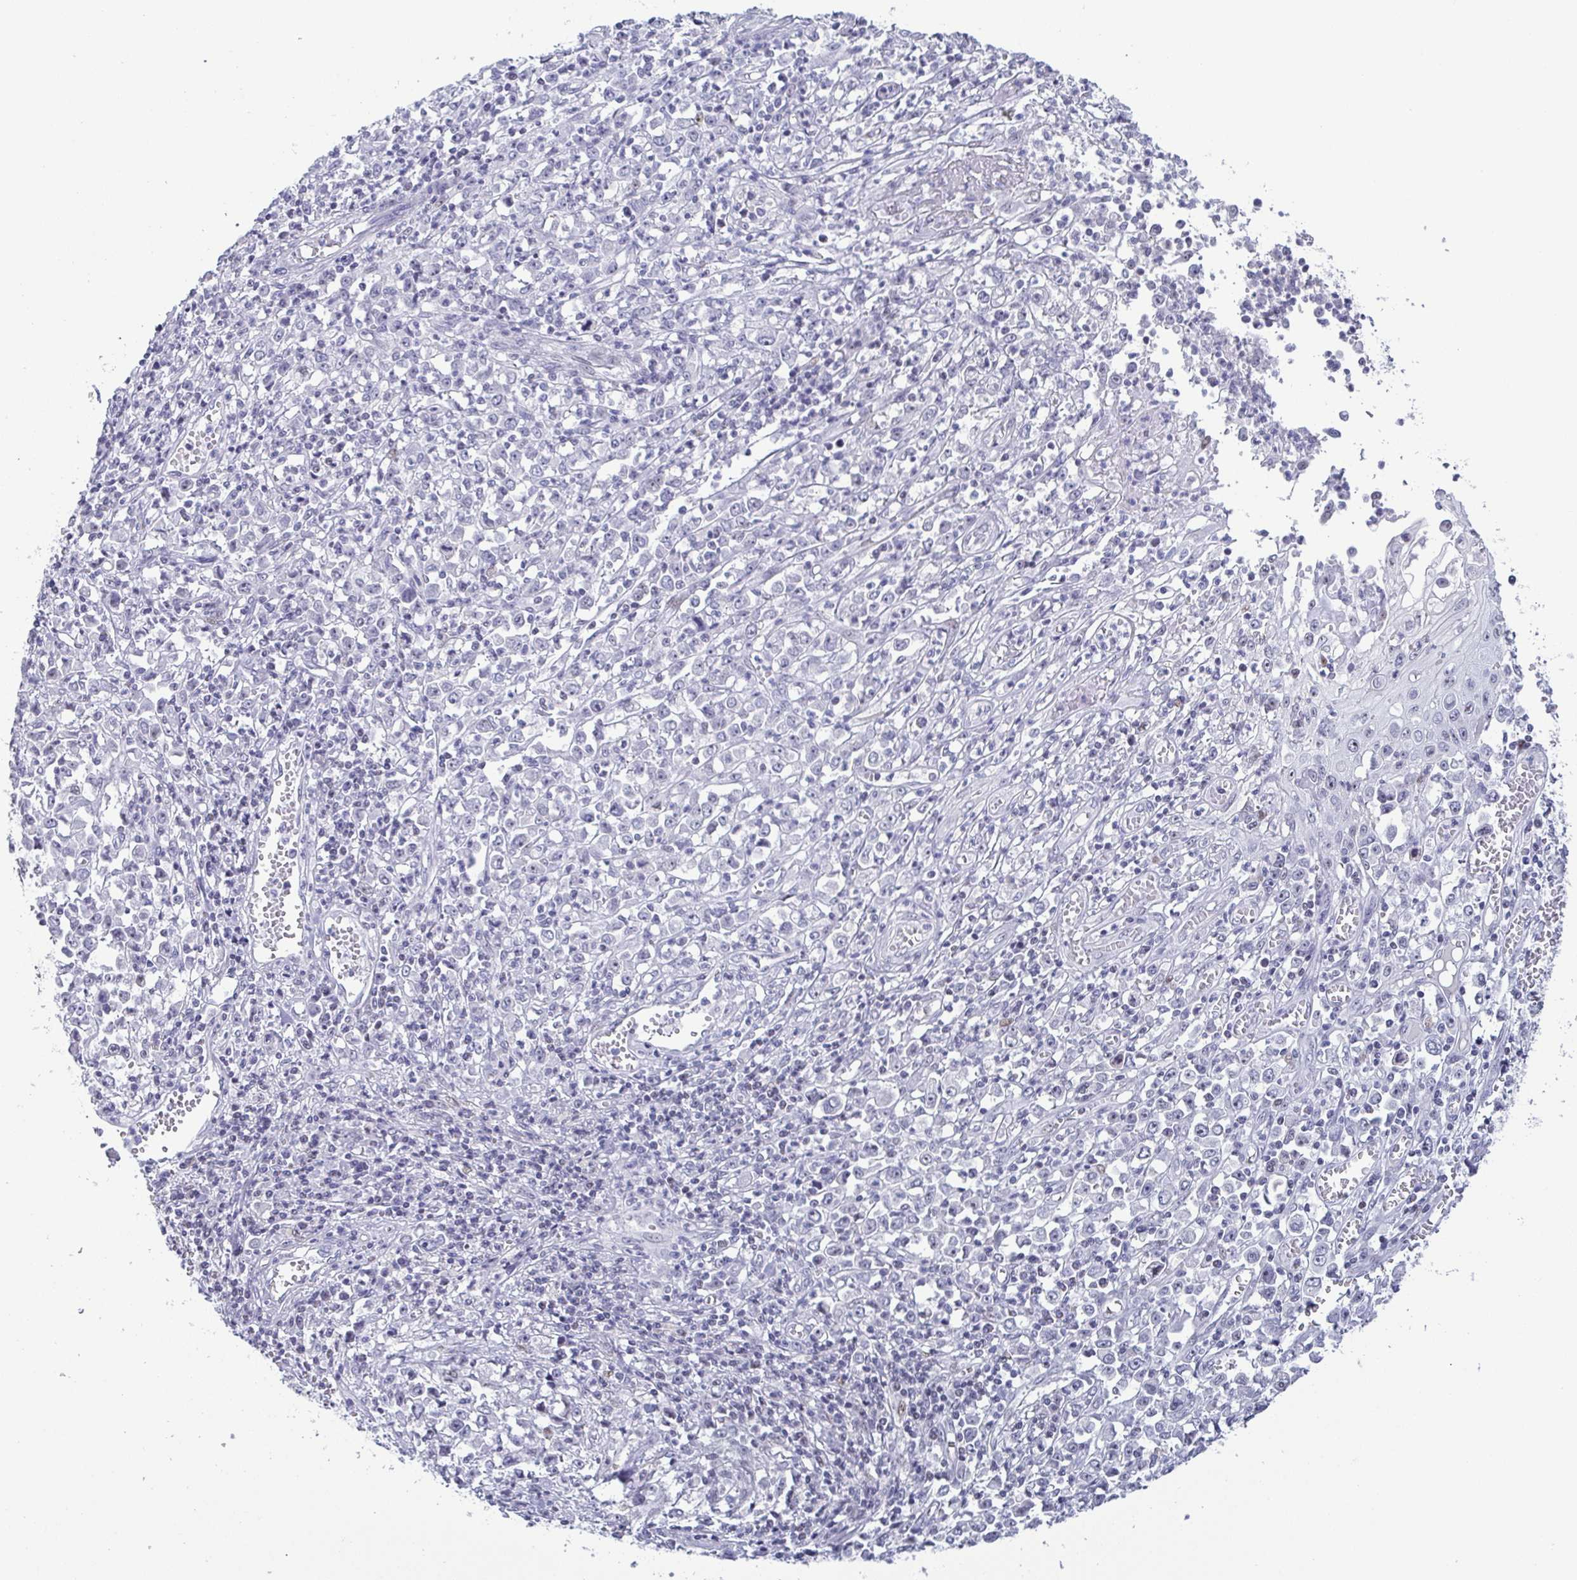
{"staining": {"intensity": "negative", "quantity": "none", "location": "none"}, "tissue": "stomach cancer", "cell_type": "Tumor cells", "image_type": "cancer", "snomed": [{"axis": "morphology", "description": "Adenocarcinoma, NOS"}, {"axis": "topography", "description": "Stomach, upper"}], "caption": "Stomach cancer (adenocarcinoma) was stained to show a protein in brown. There is no significant positivity in tumor cells.", "gene": "BZW1", "patient": {"sex": "male", "age": 70}}